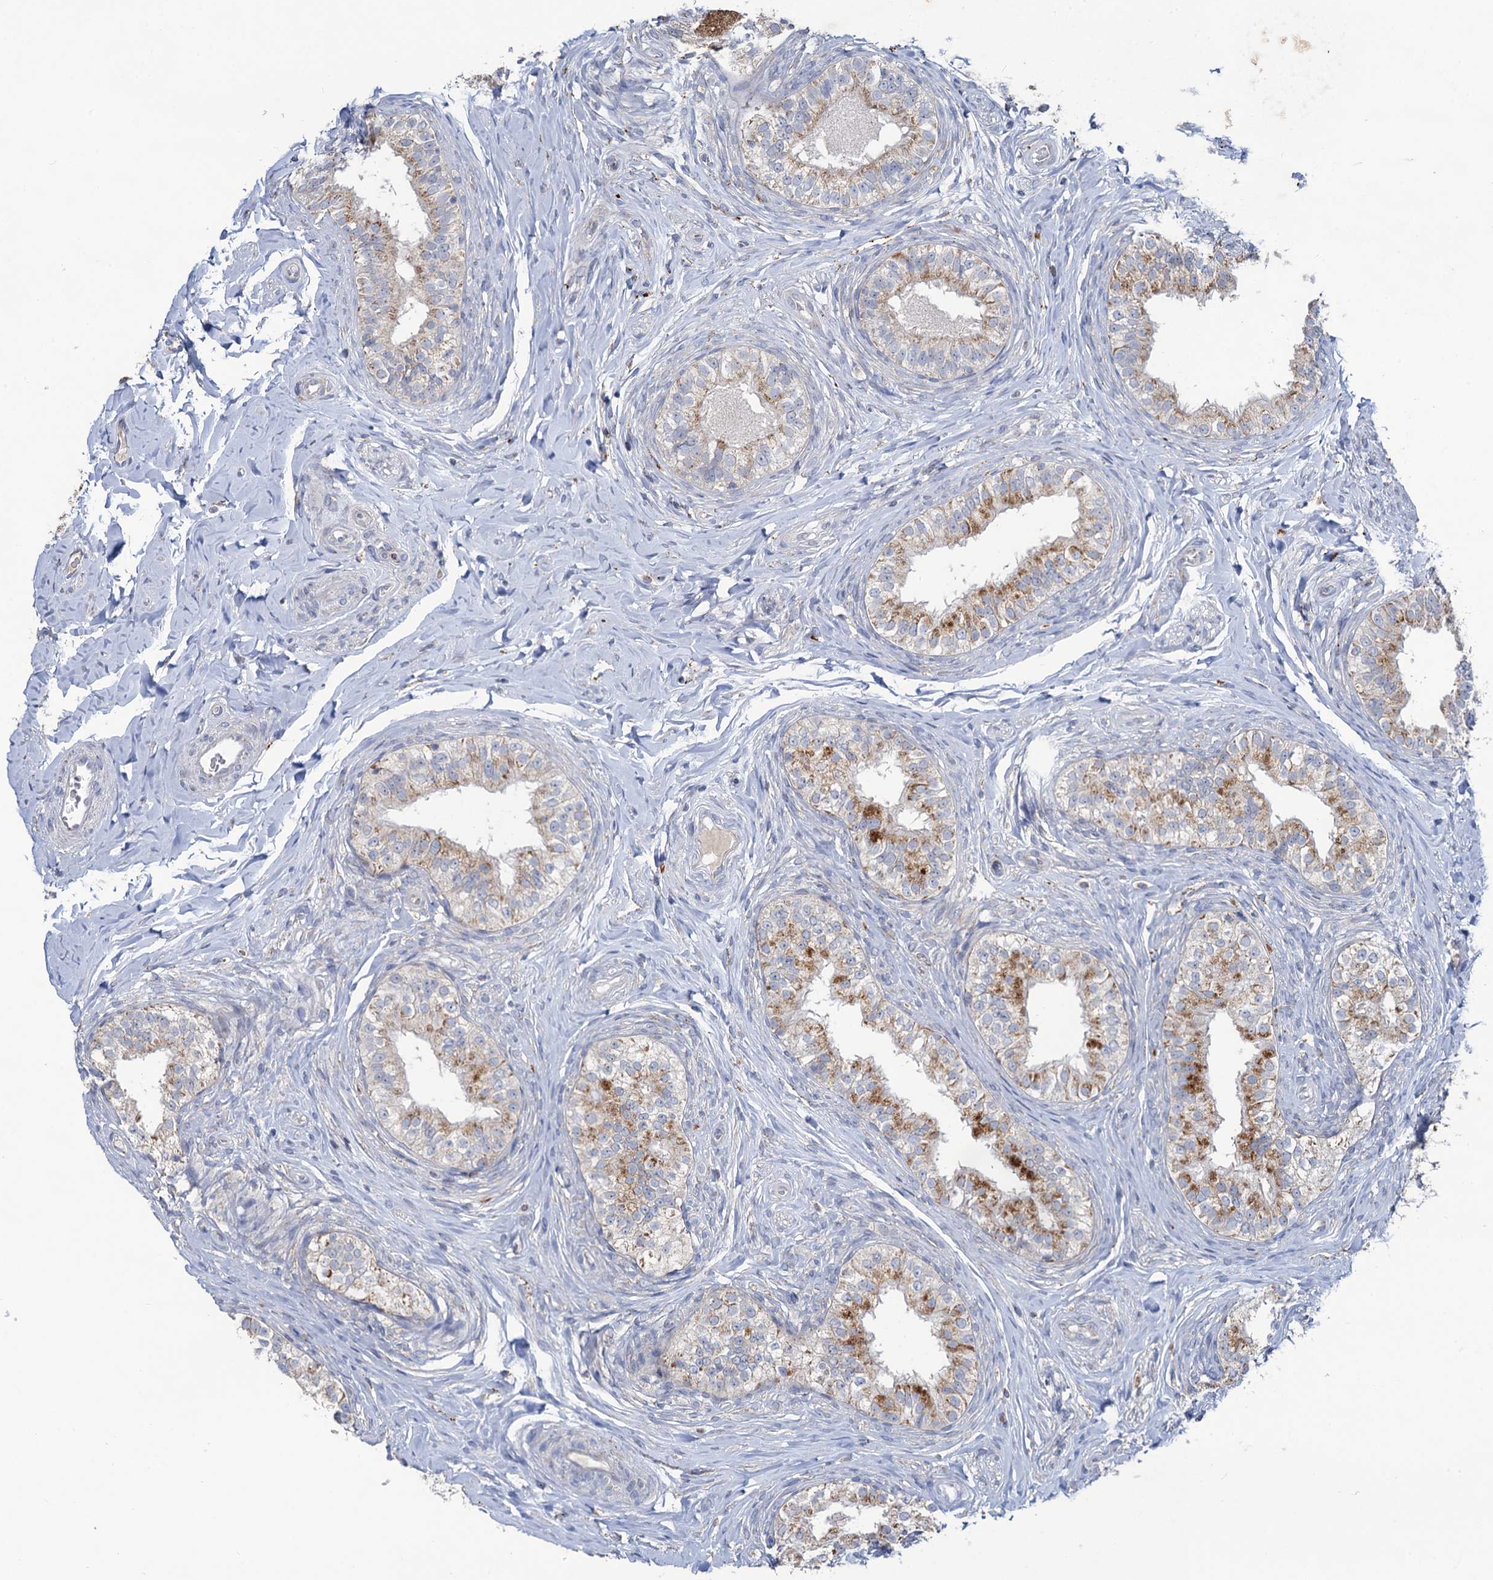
{"staining": {"intensity": "strong", "quantity": "25%-75%", "location": "cytoplasmic/membranous"}, "tissue": "epididymis", "cell_type": "Glandular cells", "image_type": "normal", "snomed": [{"axis": "morphology", "description": "Normal tissue, NOS"}, {"axis": "topography", "description": "Epididymis"}], "caption": "High-power microscopy captured an IHC histopathology image of normal epididymis, revealing strong cytoplasmic/membranous expression in about 25%-75% of glandular cells. (brown staining indicates protein expression, while blue staining denotes nuclei).", "gene": "ANKS3", "patient": {"sex": "male", "age": 49}}